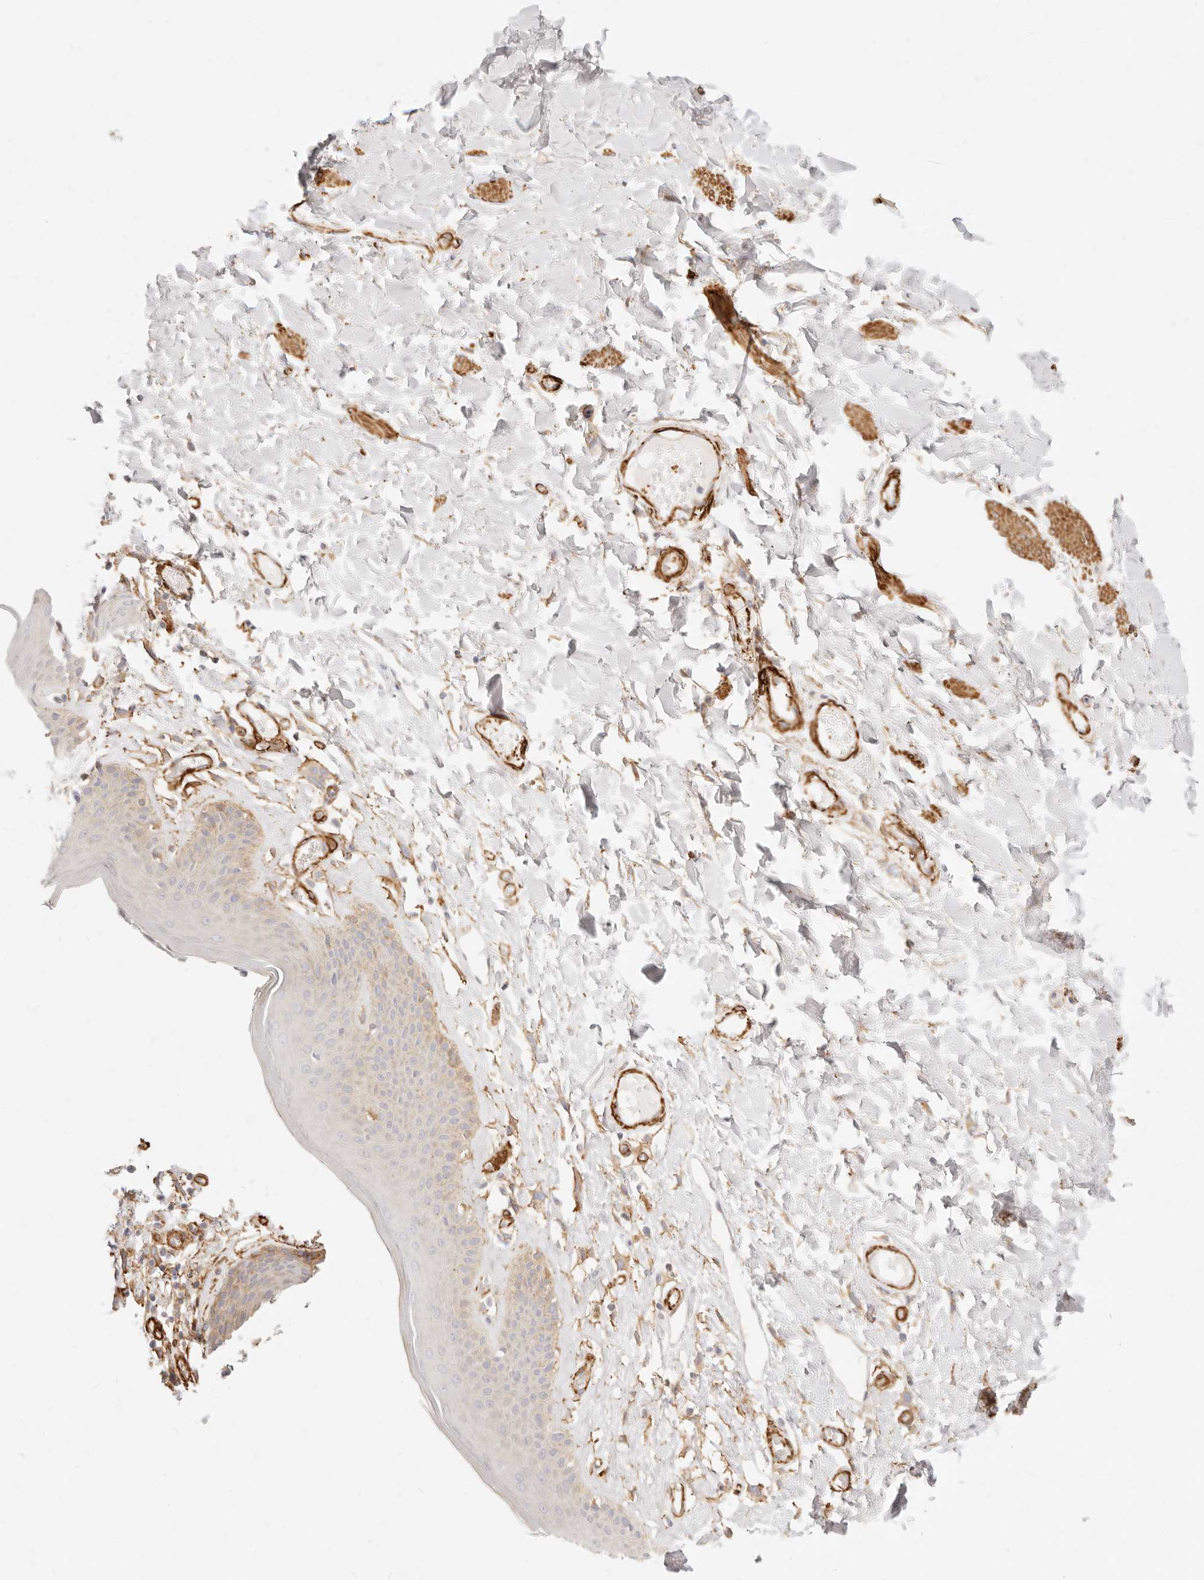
{"staining": {"intensity": "weak", "quantity": "<25%", "location": "cytoplasmic/membranous"}, "tissue": "skin", "cell_type": "Epidermal cells", "image_type": "normal", "snomed": [{"axis": "morphology", "description": "Normal tissue, NOS"}, {"axis": "topography", "description": "Vulva"}], "caption": "IHC histopathology image of unremarkable skin: human skin stained with DAB (3,3'-diaminobenzidine) displays no significant protein expression in epidermal cells.", "gene": "TMTC2", "patient": {"sex": "female", "age": 73}}